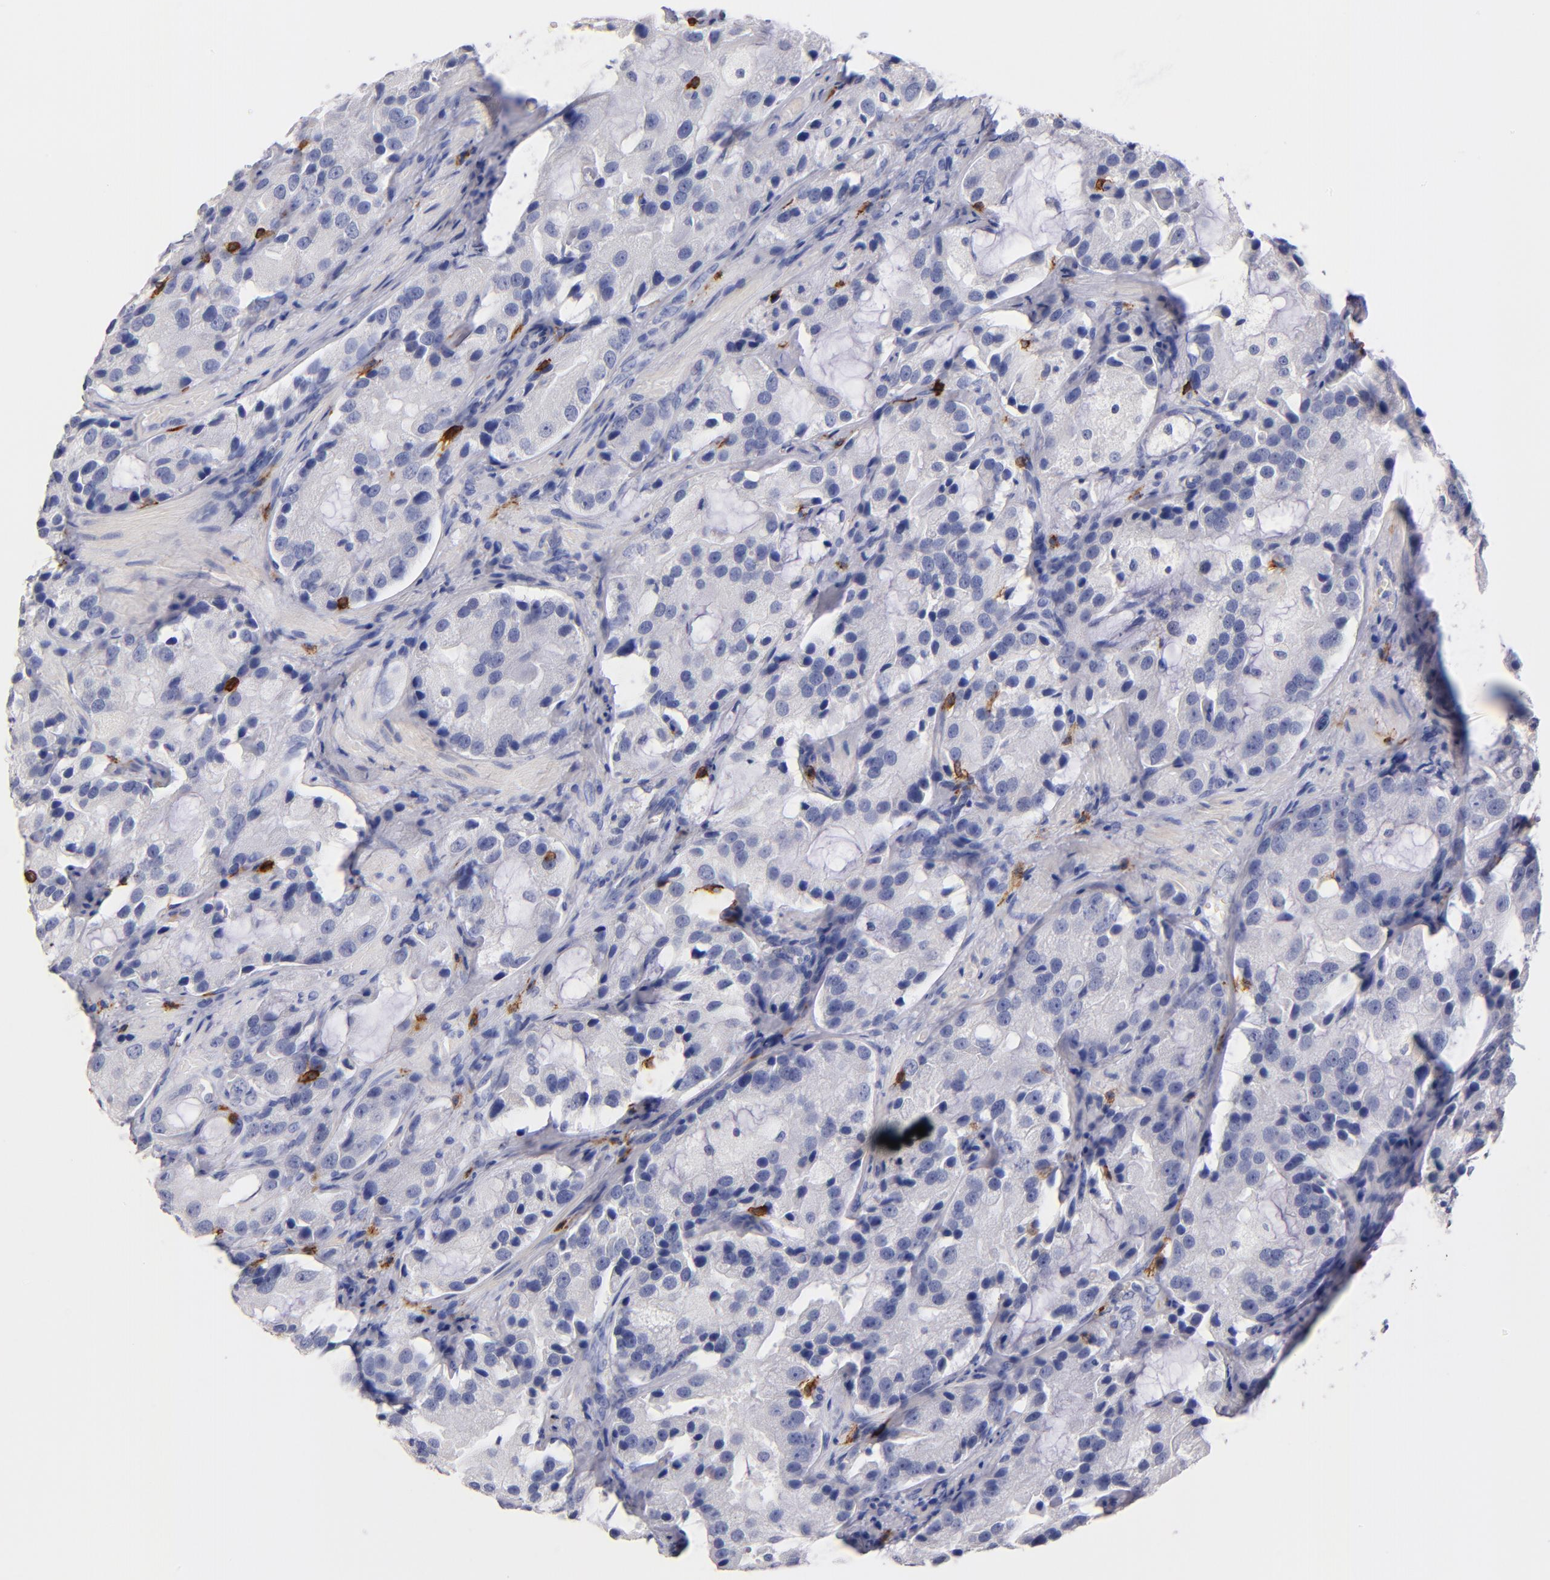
{"staining": {"intensity": "negative", "quantity": "none", "location": "none"}, "tissue": "prostate cancer", "cell_type": "Tumor cells", "image_type": "cancer", "snomed": [{"axis": "morphology", "description": "Adenocarcinoma, High grade"}, {"axis": "topography", "description": "Prostate"}], "caption": "This is an IHC micrograph of human prostate cancer. There is no expression in tumor cells.", "gene": "KIT", "patient": {"sex": "male", "age": 70}}